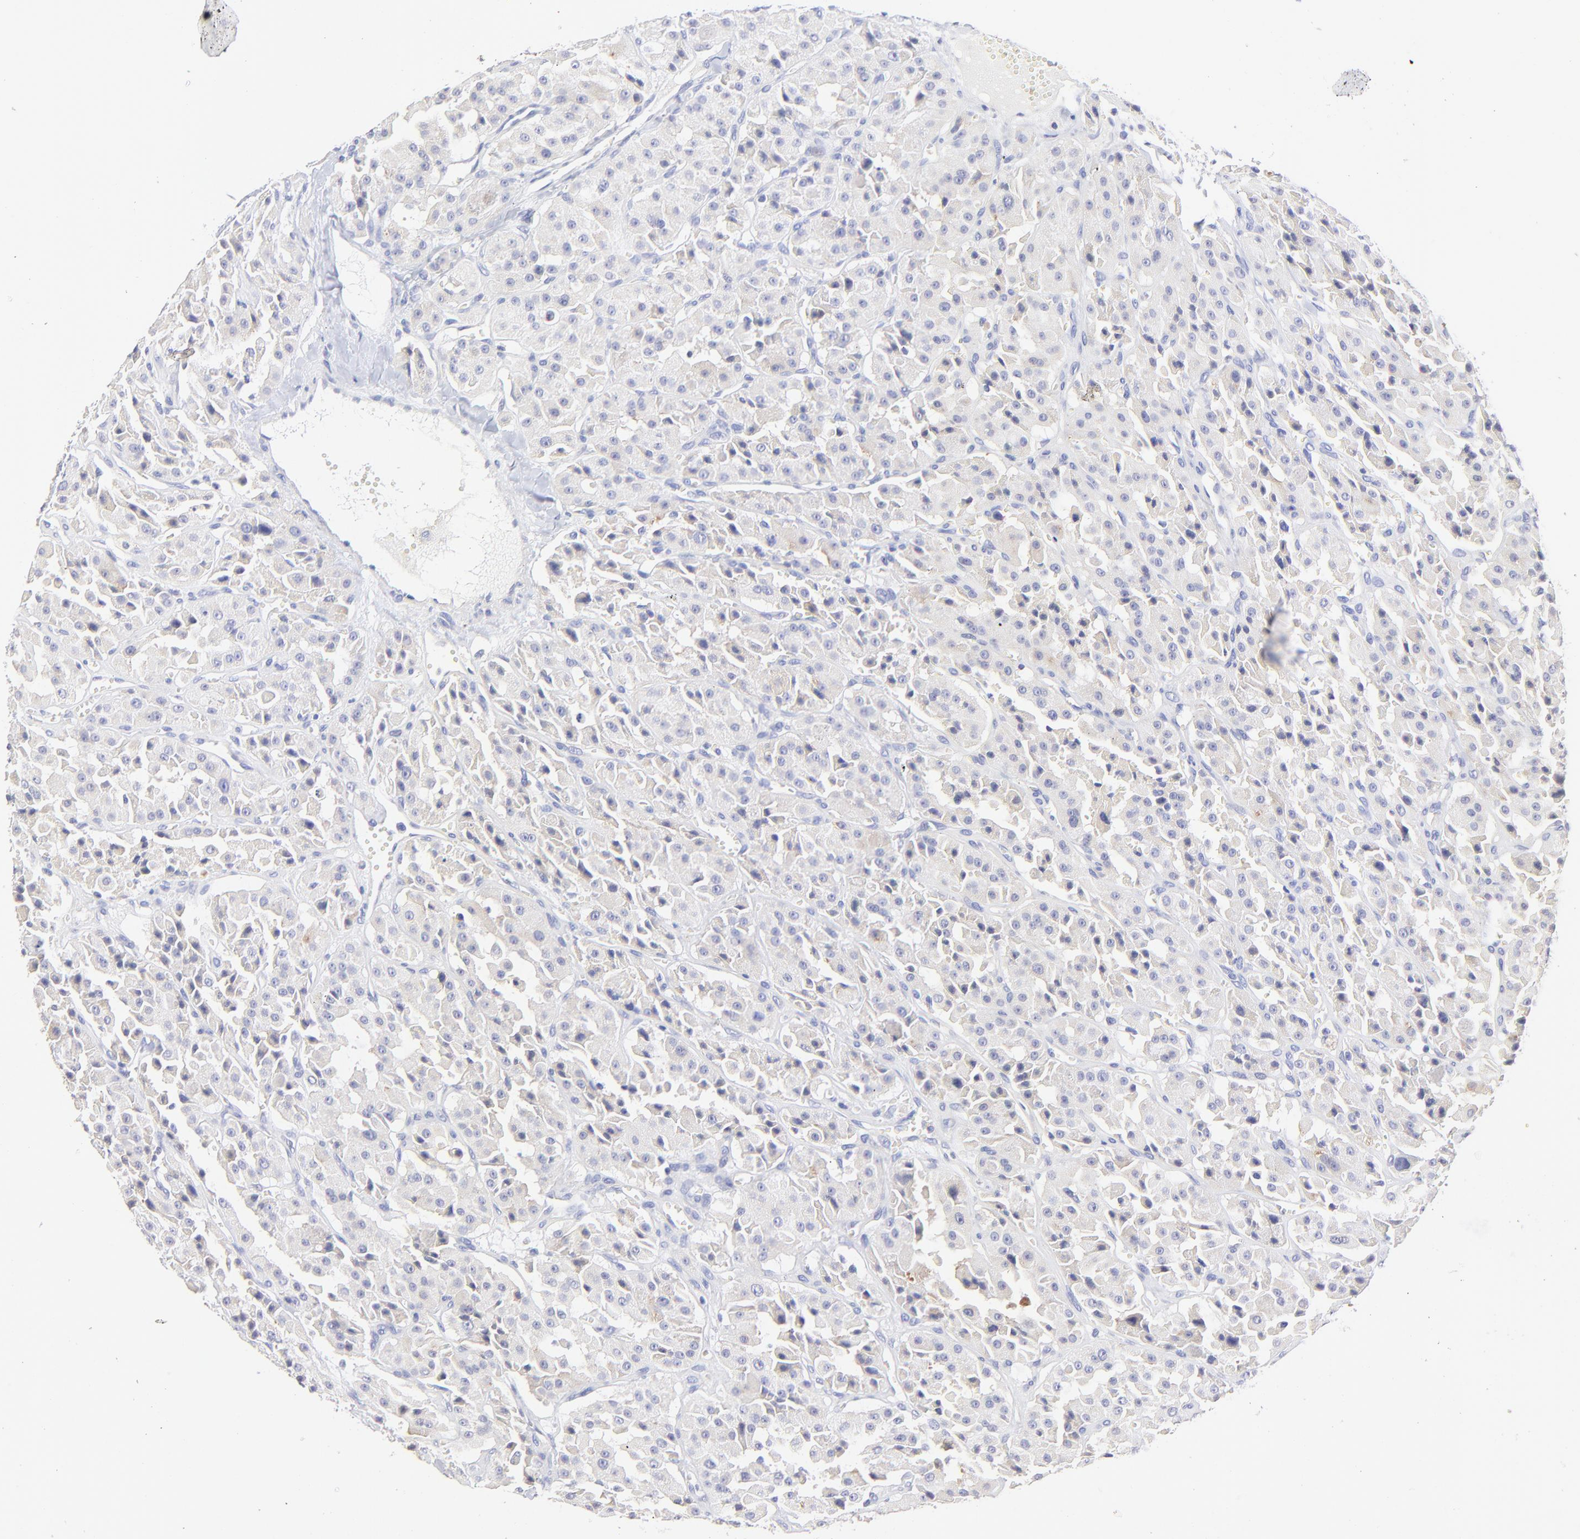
{"staining": {"intensity": "negative", "quantity": "none", "location": "none"}, "tissue": "thyroid cancer", "cell_type": "Tumor cells", "image_type": "cancer", "snomed": [{"axis": "morphology", "description": "Carcinoma, NOS"}, {"axis": "topography", "description": "Thyroid gland"}], "caption": "An IHC image of thyroid carcinoma is shown. There is no staining in tumor cells of thyroid carcinoma.", "gene": "EBP", "patient": {"sex": "male", "age": 76}}